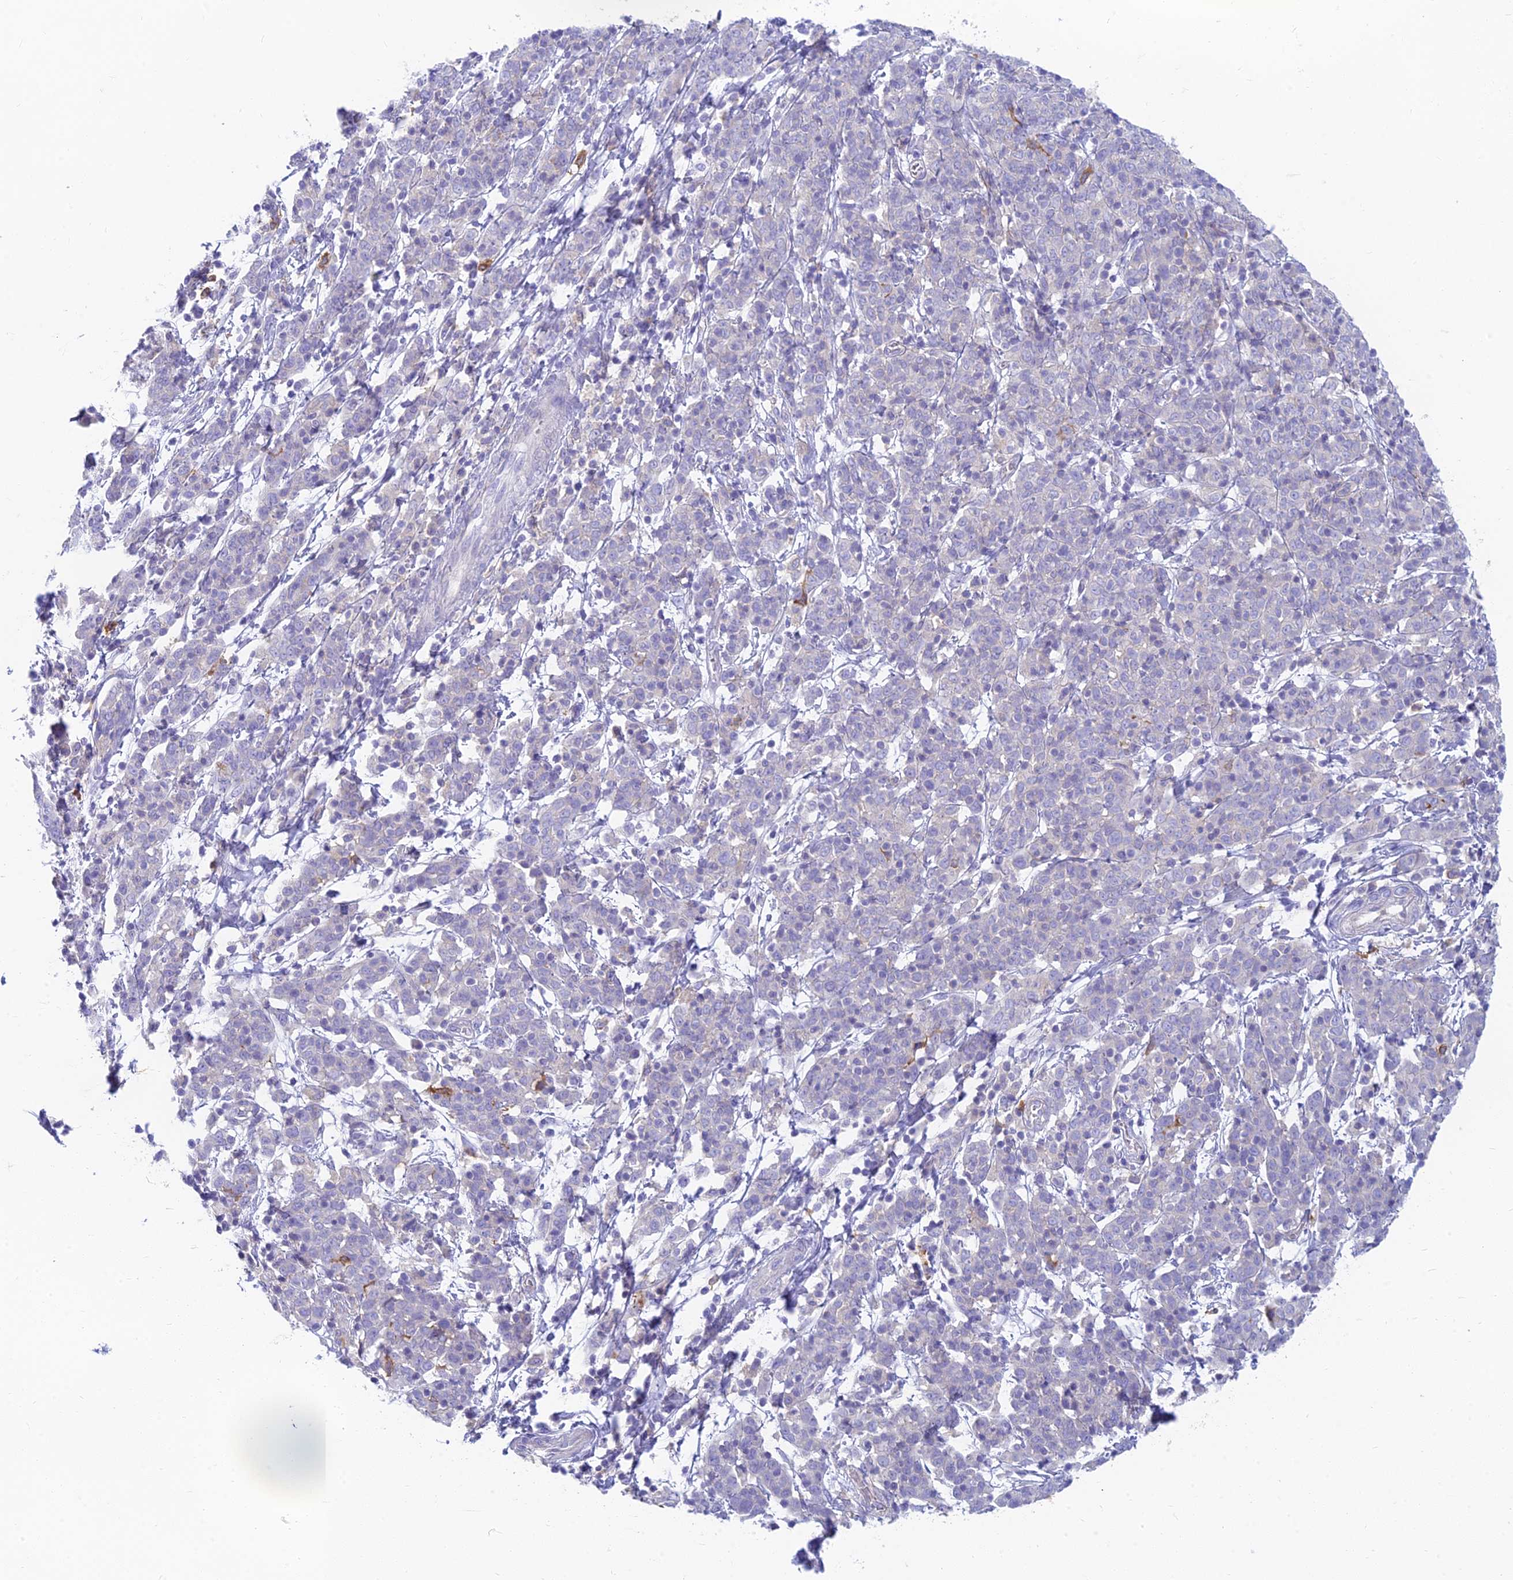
{"staining": {"intensity": "negative", "quantity": "none", "location": "none"}, "tissue": "cervical cancer", "cell_type": "Tumor cells", "image_type": "cancer", "snomed": [{"axis": "morphology", "description": "Squamous cell carcinoma, NOS"}, {"axis": "topography", "description": "Cervix"}], "caption": "DAB (3,3'-diaminobenzidine) immunohistochemical staining of human cervical cancer exhibits no significant expression in tumor cells.", "gene": "STRN4", "patient": {"sex": "female", "age": 67}}